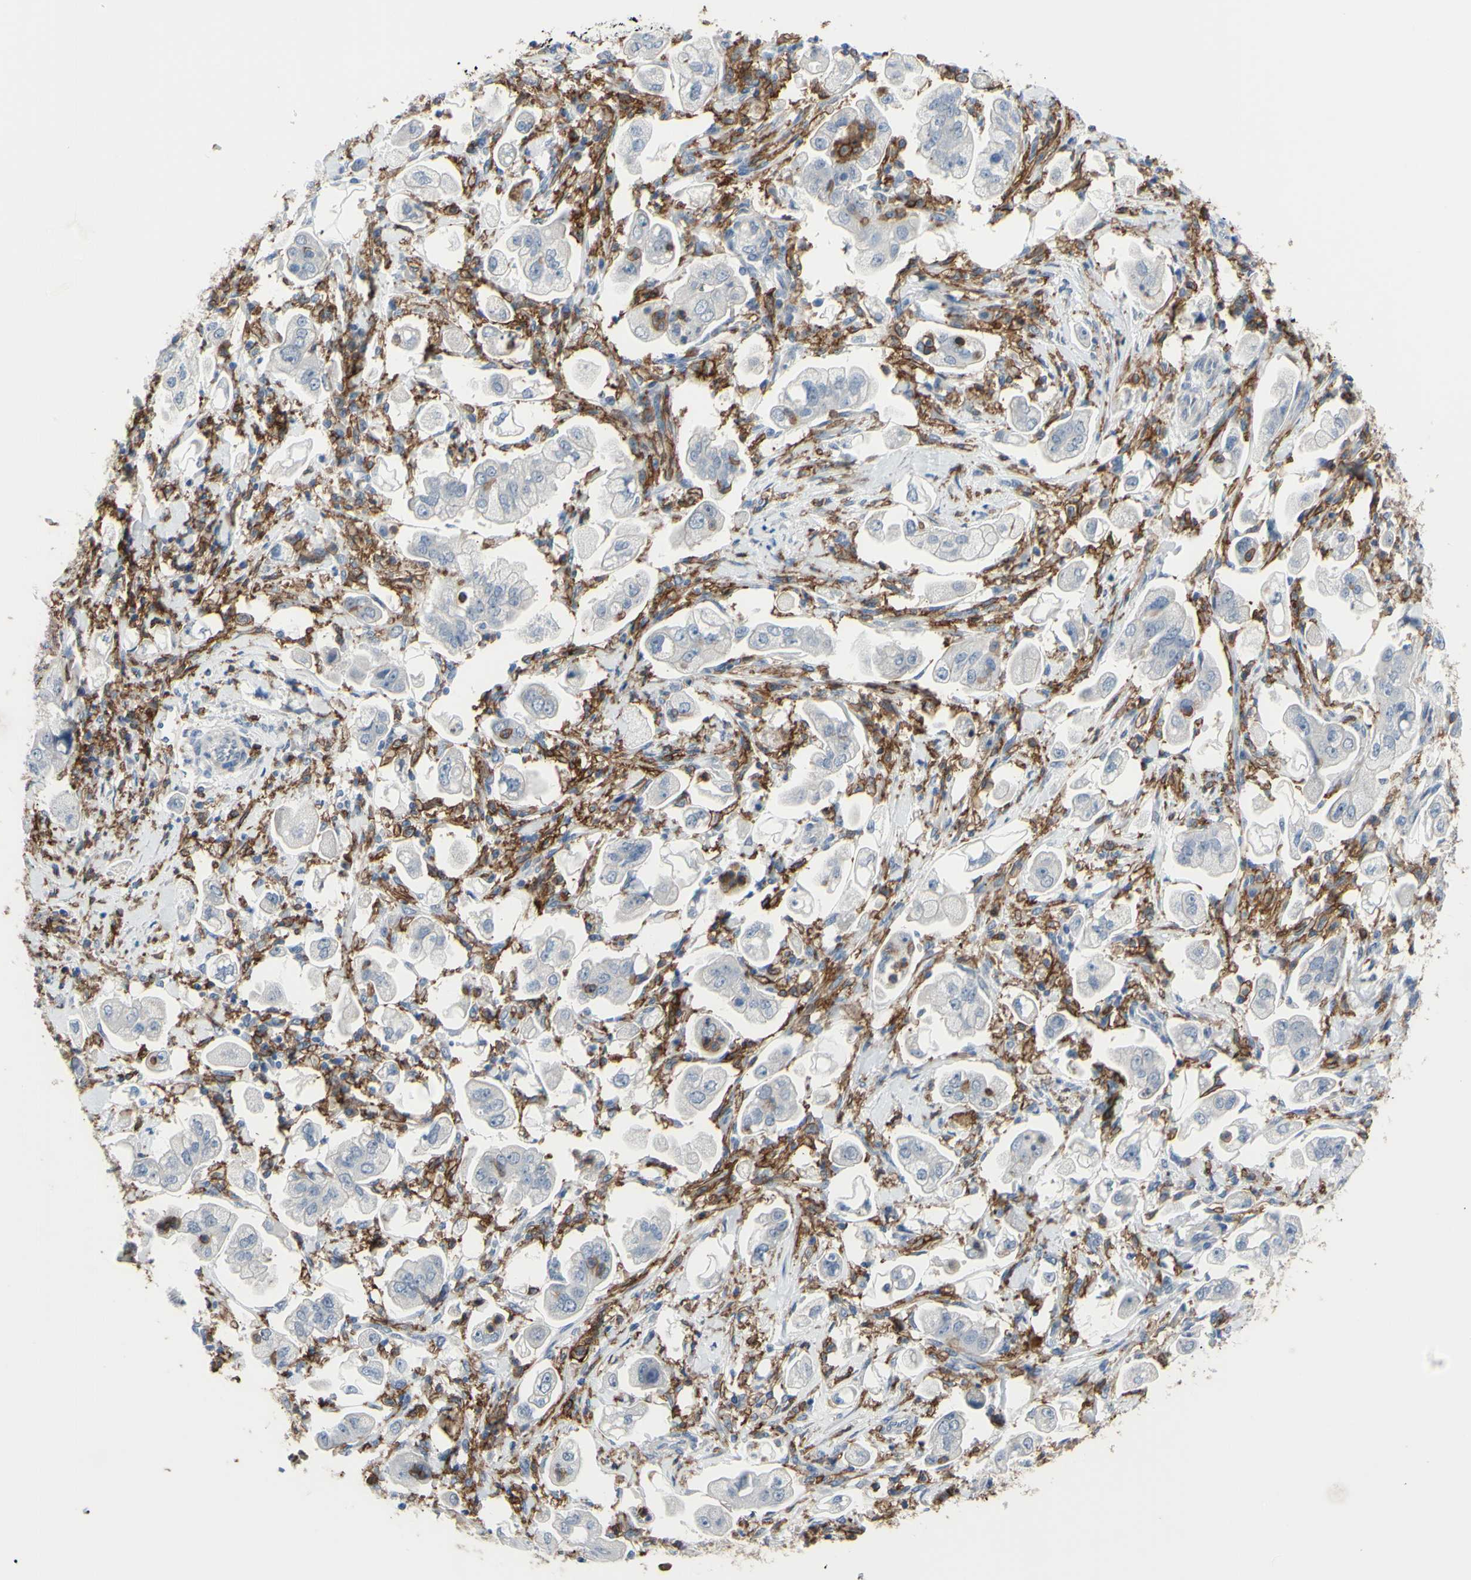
{"staining": {"intensity": "negative", "quantity": "none", "location": "none"}, "tissue": "stomach cancer", "cell_type": "Tumor cells", "image_type": "cancer", "snomed": [{"axis": "morphology", "description": "Adenocarcinoma, NOS"}, {"axis": "topography", "description": "Stomach"}], "caption": "IHC photomicrograph of neoplastic tissue: stomach adenocarcinoma stained with DAB (3,3'-diaminobenzidine) shows no significant protein positivity in tumor cells. (DAB IHC with hematoxylin counter stain).", "gene": "FCGR2A", "patient": {"sex": "male", "age": 62}}